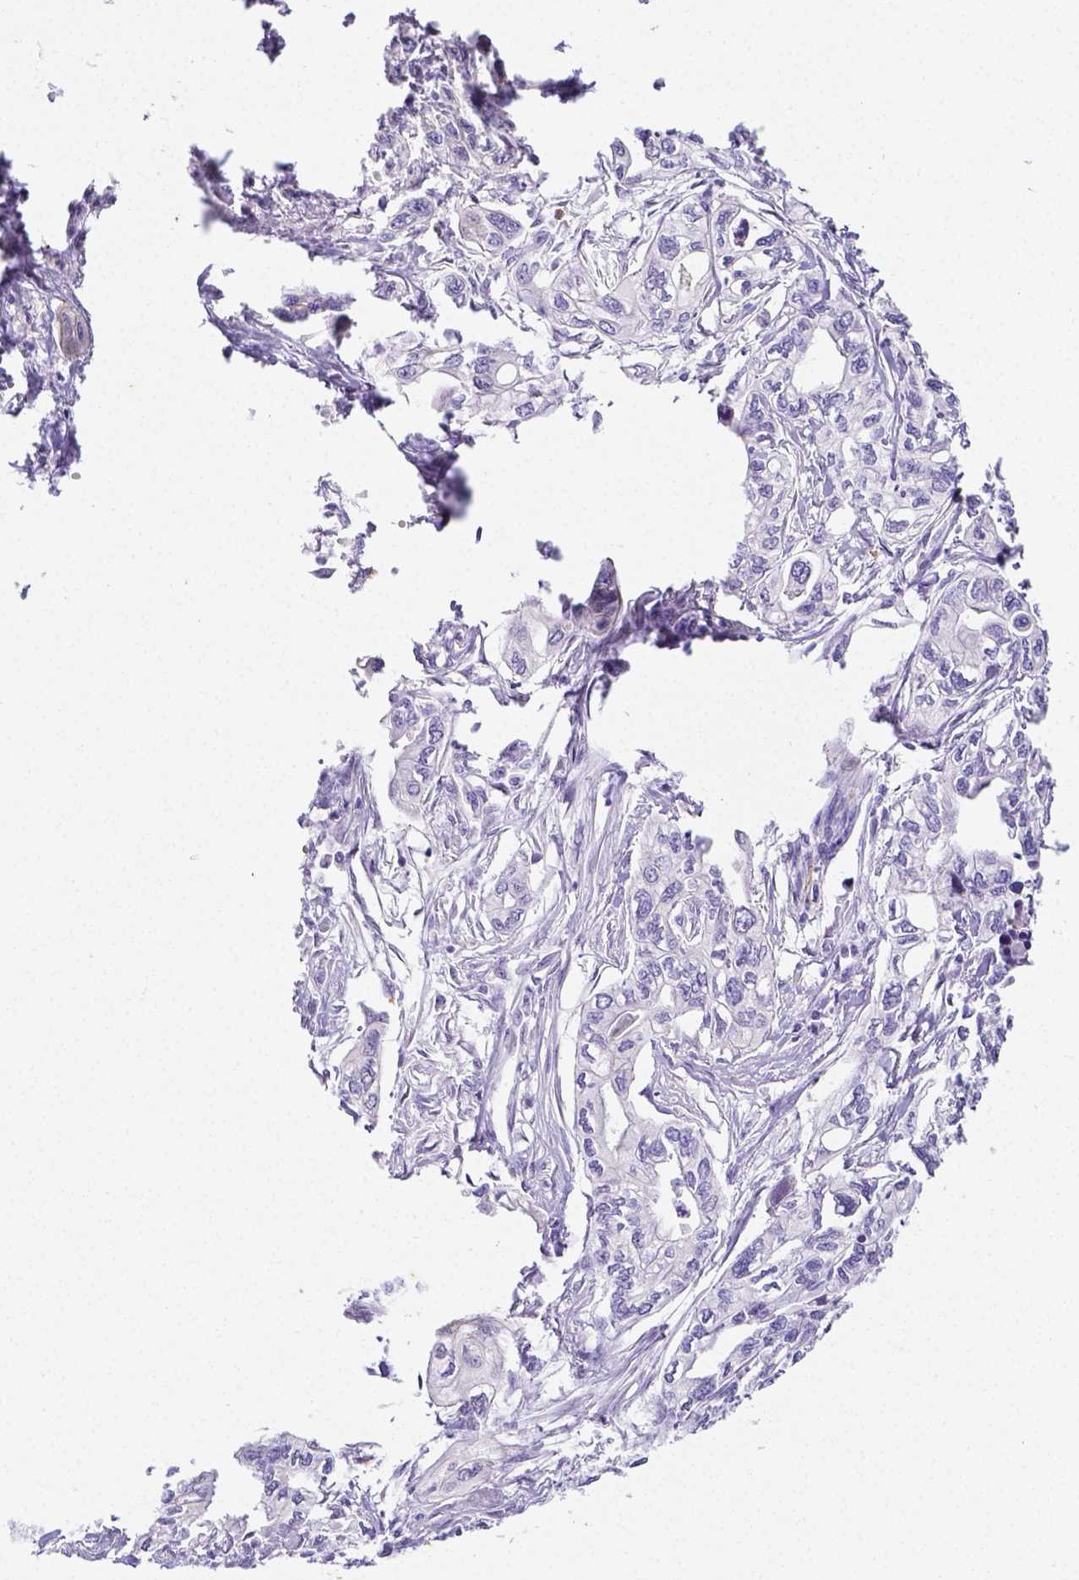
{"staining": {"intensity": "negative", "quantity": "none", "location": "none"}, "tissue": "pancreatic cancer", "cell_type": "Tumor cells", "image_type": "cancer", "snomed": [{"axis": "morphology", "description": "Adenocarcinoma, NOS"}, {"axis": "topography", "description": "Pancreas"}], "caption": "Pancreatic adenocarcinoma was stained to show a protein in brown. There is no significant positivity in tumor cells.", "gene": "ARHGAP36", "patient": {"sex": "male", "age": 68}}